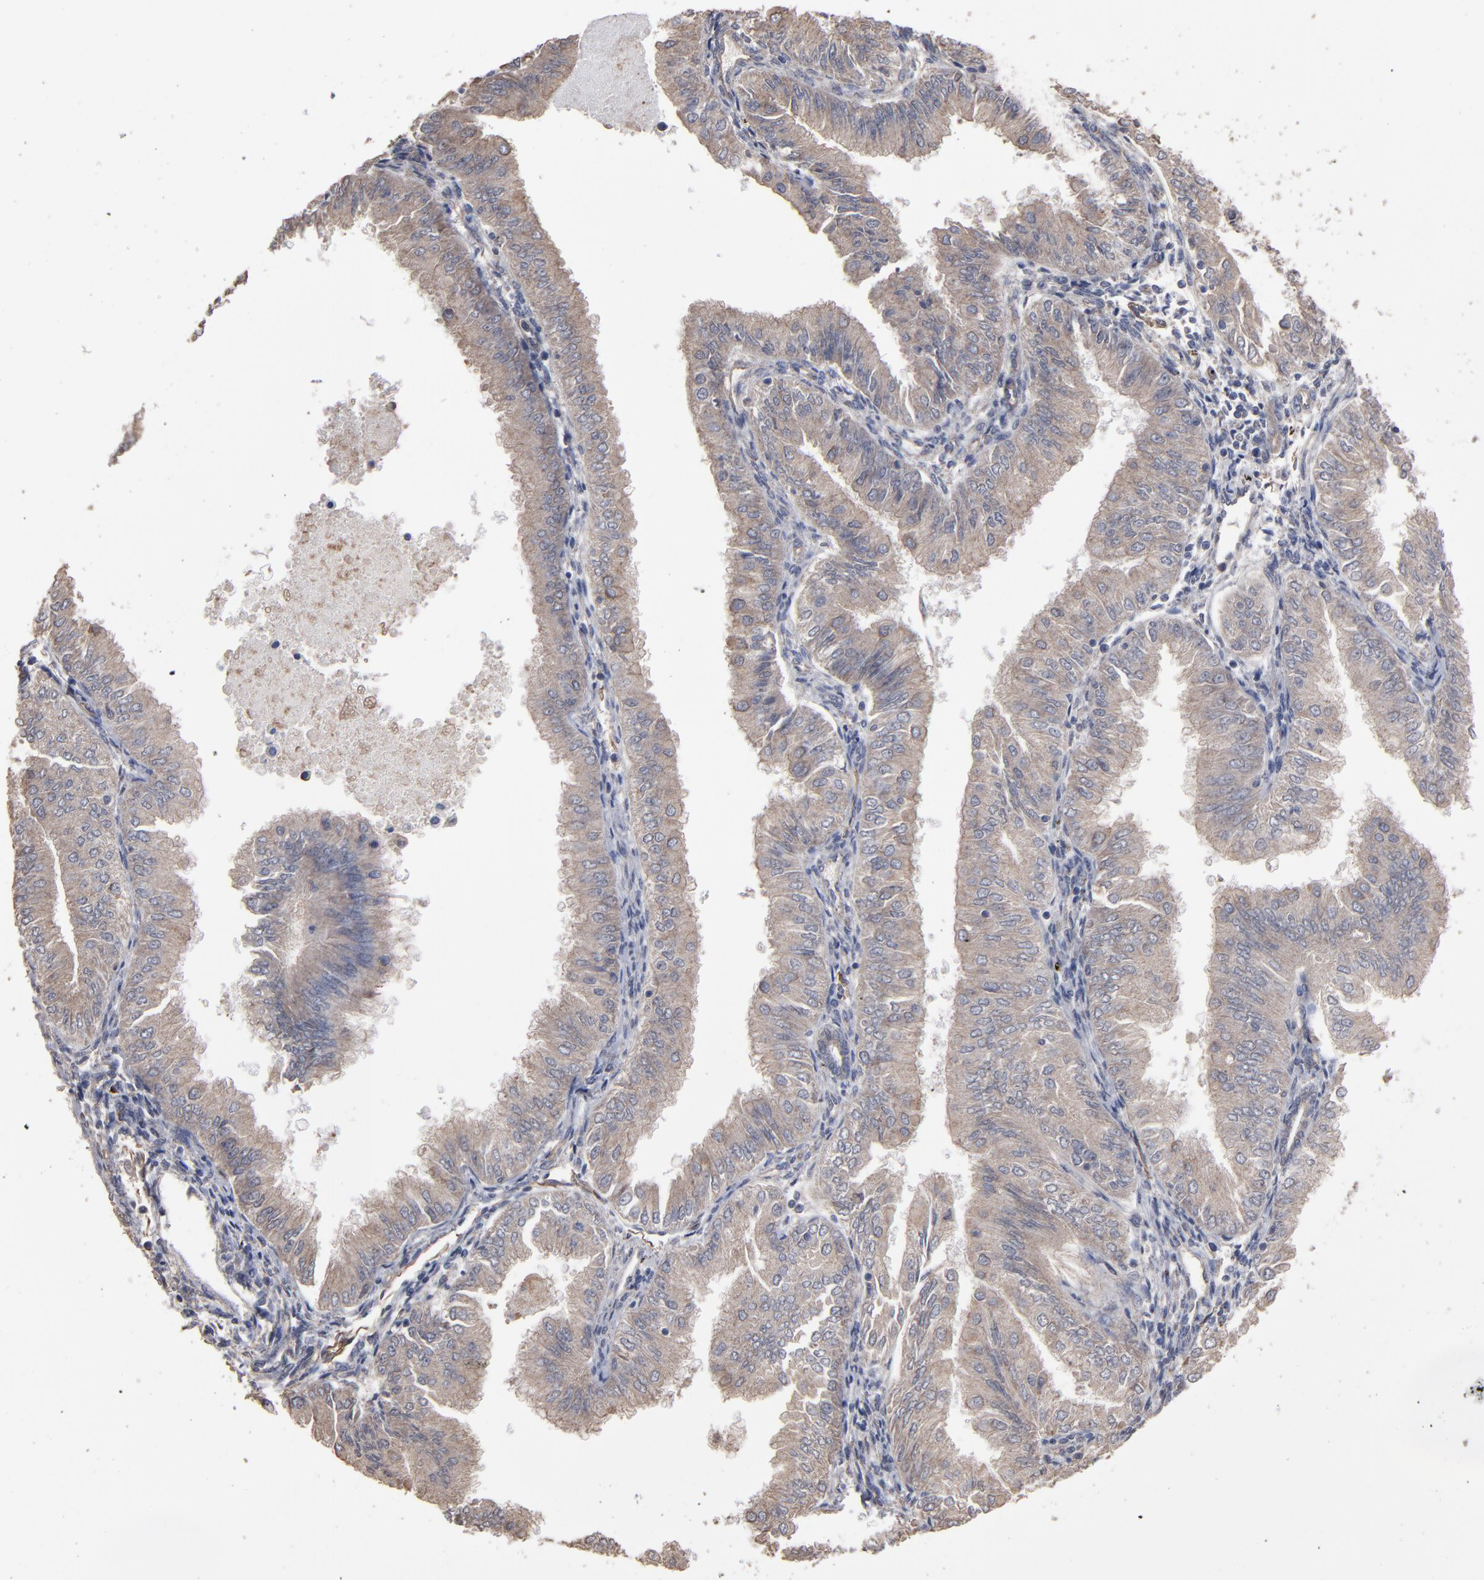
{"staining": {"intensity": "weak", "quantity": ">75%", "location": "cytoplasmic/membranous"}, "tissue": "endometrial cancer", "cell_type": "Tumor cells", "image_type": "cancer", "snomed": [{"axis": "morphology", "description": "Adenocarcinoma, NOS"}, {"axis": "topography", "description": "Endometrium"}], "caption": "A low amount of weak cytoplasmic/membranous expression is present in about >75% of tumor cells in endometrial cancer tissue. The staining is performed using DAB (3,3'-diaminobenzidine) brown chromogen to label protein expression. The nuclei are counter-stained blue using hematoxylin.", "gene": "DMD", "patient": {"sex": "female", "age": 53}}